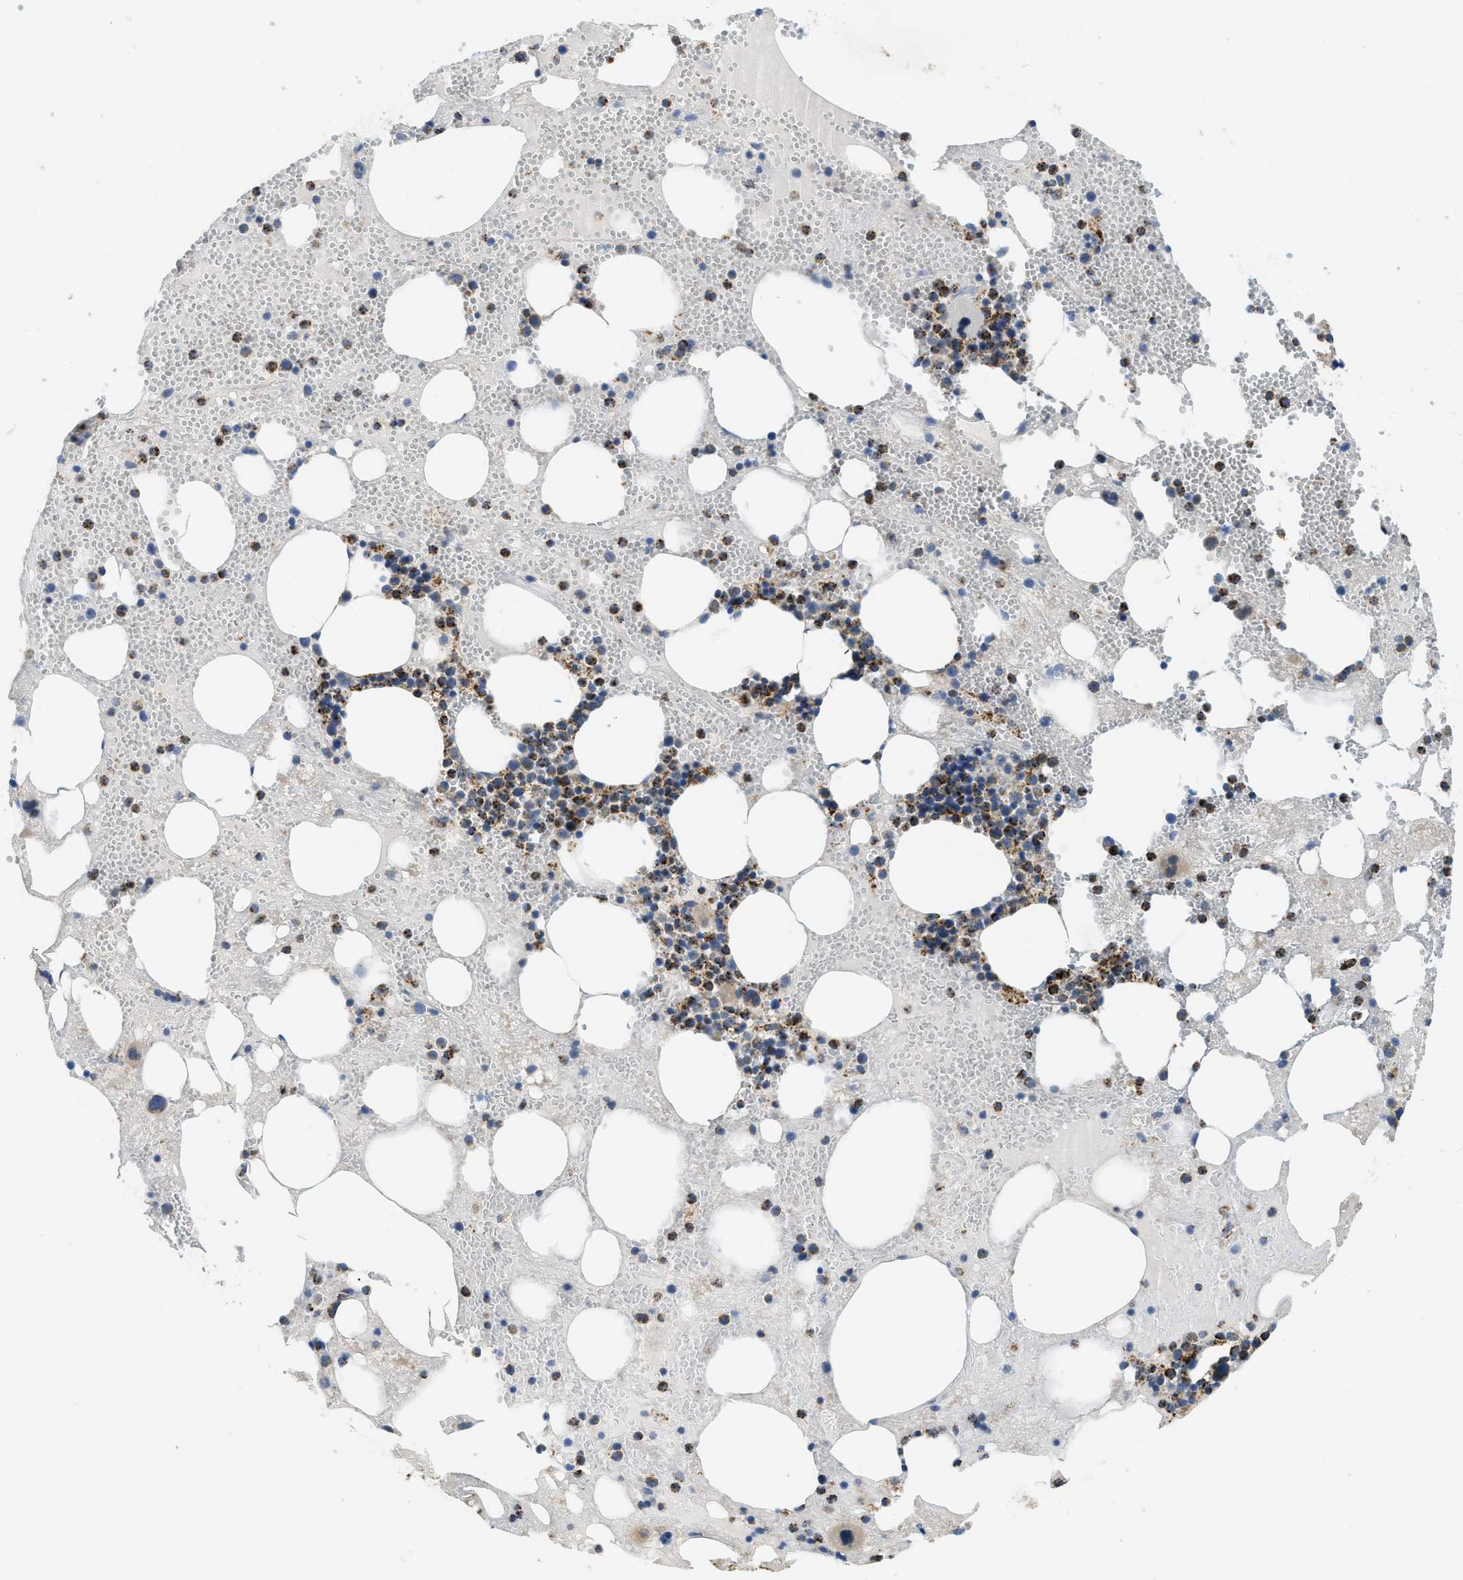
{"staining": {"intensity": "strong", "quantity": "25%-75%", "location": "cytoplasmic/membranous"}, "tissue": "bone marrow", "cell_type": "Hematopoietic cells", "image_type": "normal", "snomed": [{"axis": "morphology", "description": "Normal tissue, NOS"}, {"axis": "morphology", "description": "Inflammation, NOS"}, {"axis": "topography", "description": "Bone marrow"}], "caption": "Human bone marrow stained with a brown dye reveals strong cytoplasmic/membranous positive expression in approximately 25%-75% of hematopoietic cells.", "gene": "SQOR", "patient": {"sex": "female", "age": 78}}